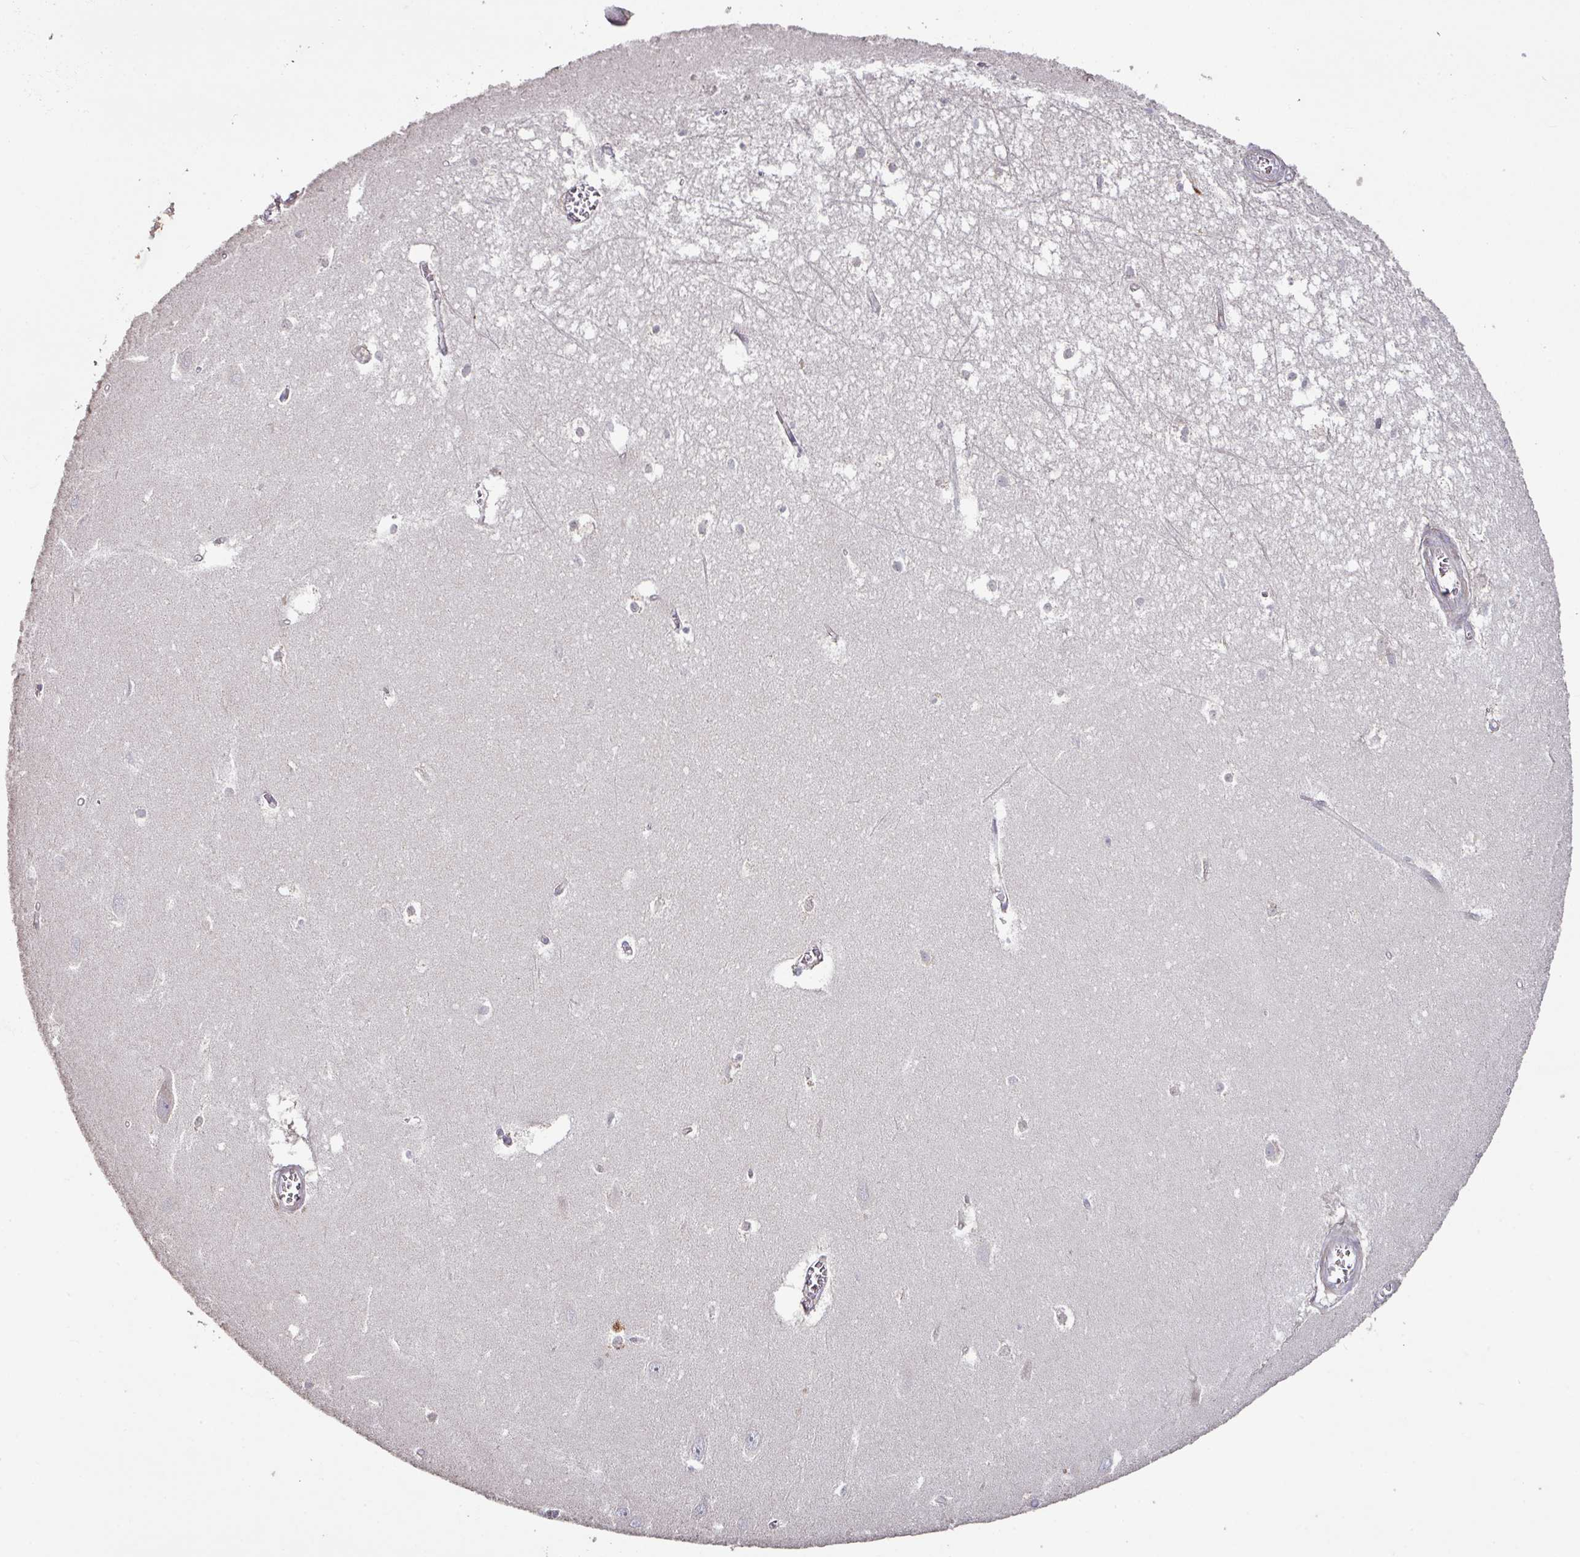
{"staining": {"intensity": "negative", "quantity": "none", "location": "none"}, "tissue": "hippocampus", "cell_type": "Glial cells", "image_type": "normal", "snomed": [{"axis": "morphology", "description": "Normal tissue, NOS"}, {"axis": "topography", "description": "Hippocampus"}], "caption": "Immunohistochemical staining of unremarkable hippocampus exhibits no significant positivity in glial cells.", "gene": "RPL23A", "patient": {"sex": "female", "age": 64}}